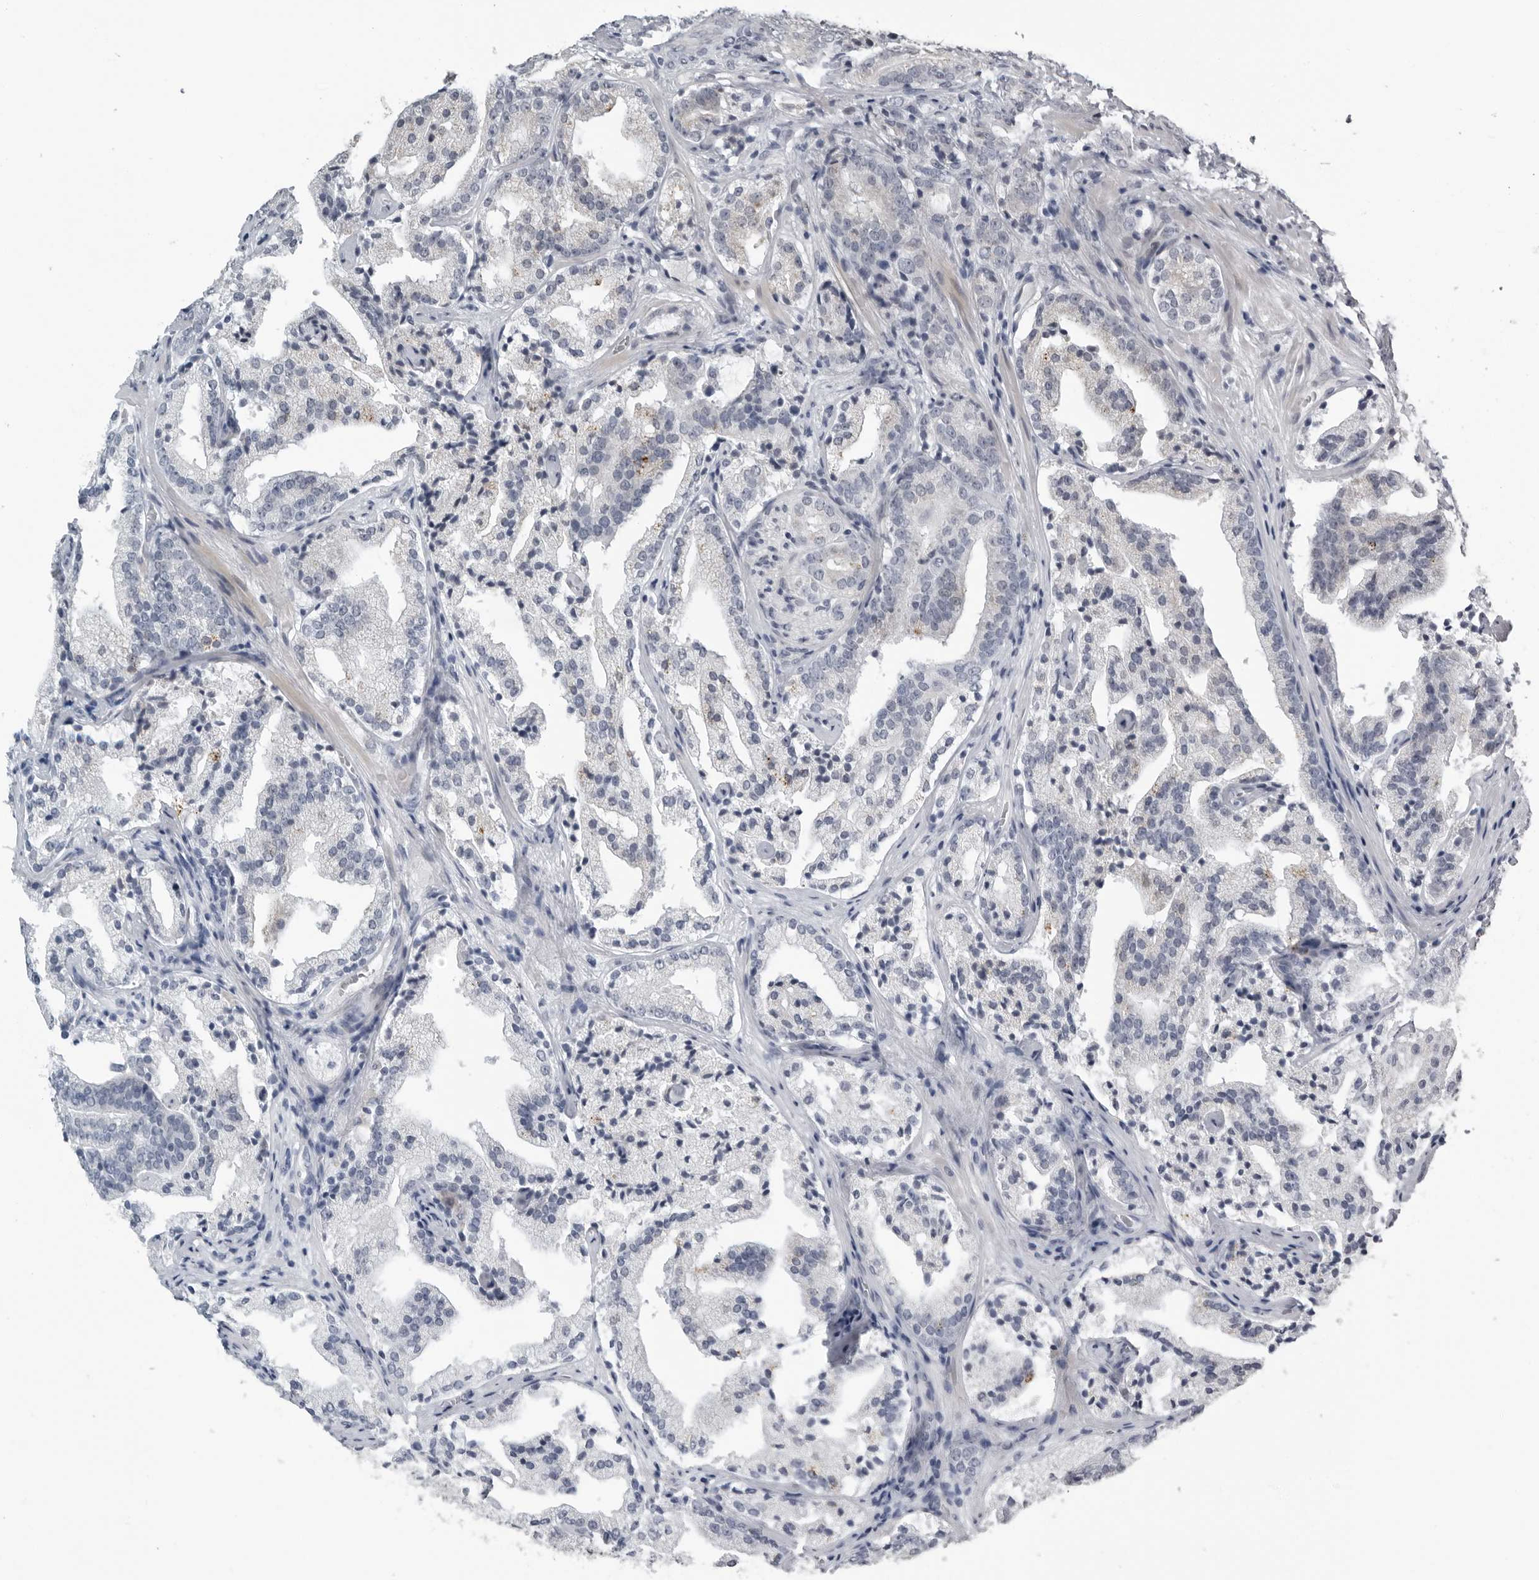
{"staining": {"intensity": "negative", "quantity": "none", "location": "none"}, "tissue": "prostate cancer", "cell_type": "Tumor cells", "image_type": "cancer", "snomed": [{"axis": "morphology", "description": "Adenocarcinoma, High grade"}, {"axis": "topography", "description": "Prostate"}], "caption": "Micrograph shows no protein staining in tumor cells of high-grade adenocarcinoma (prostate) tissue.", "gene": "PRRX2", "patient": {"sex": "male", "age": 57}}